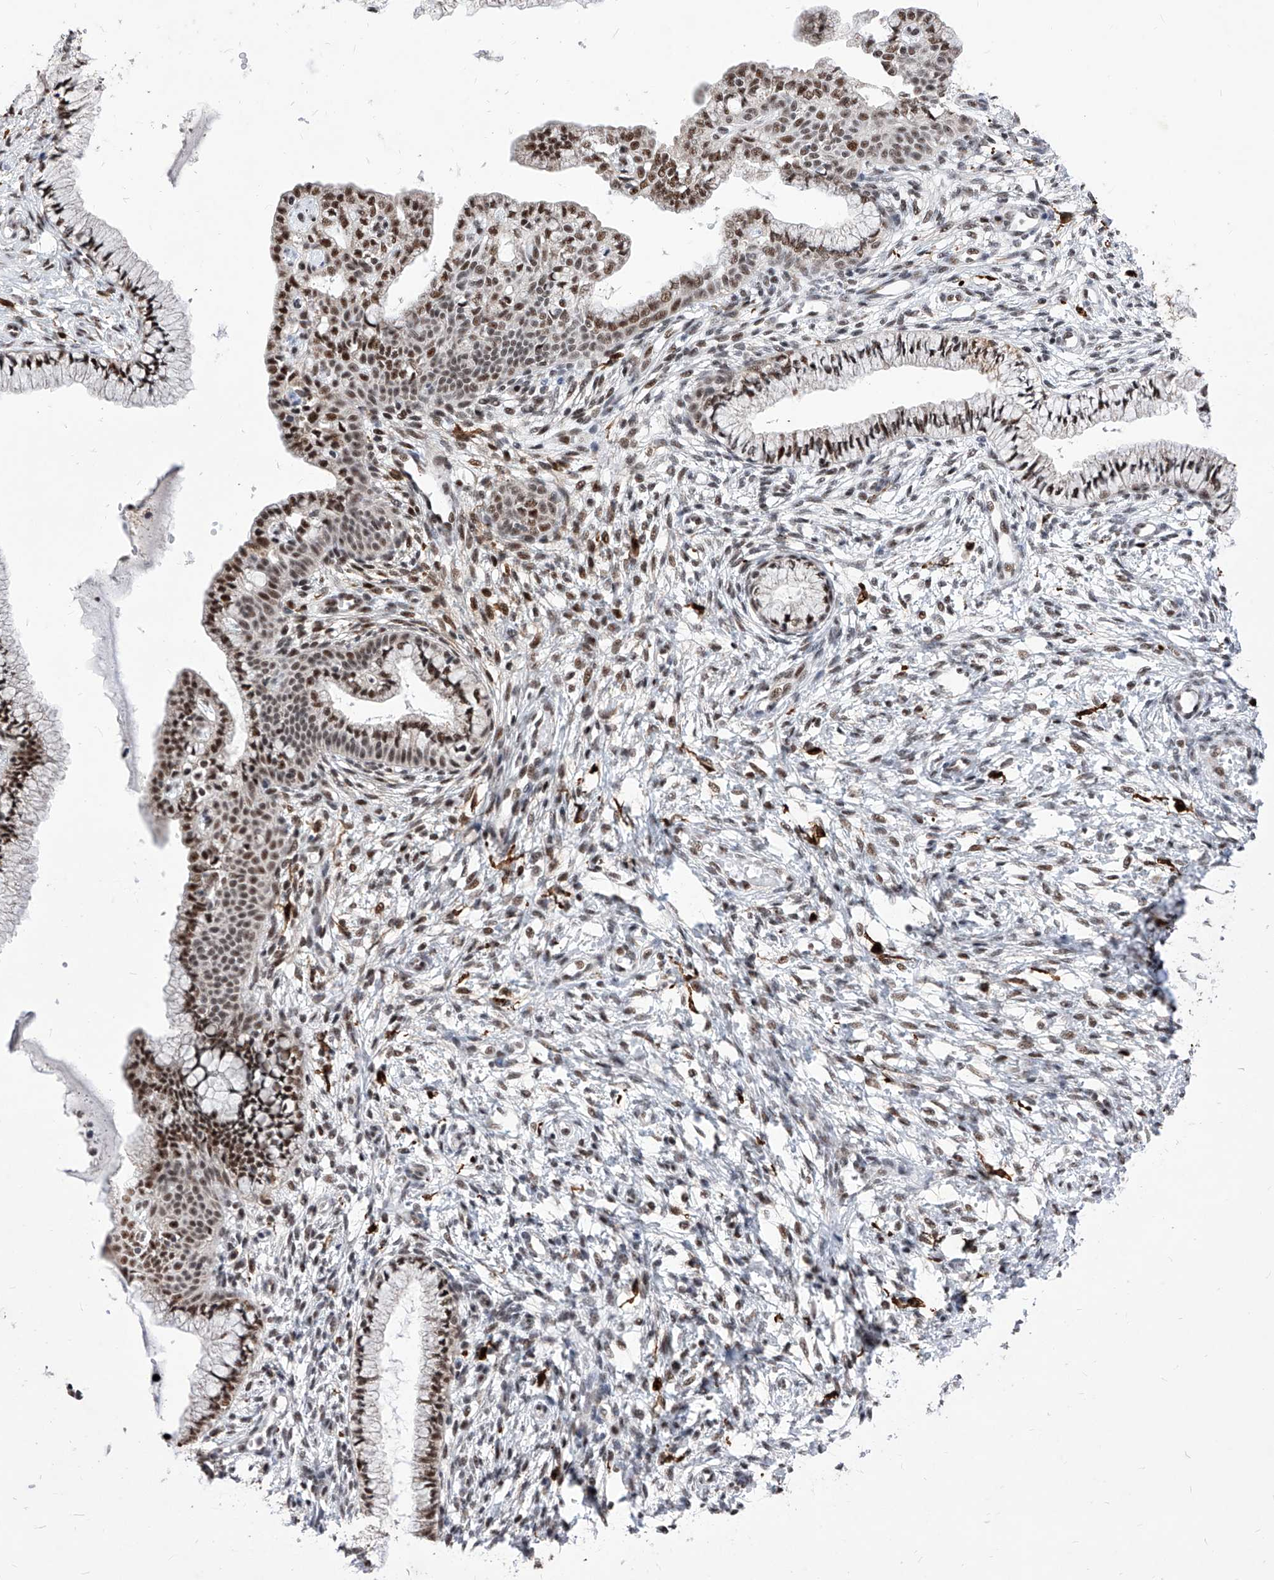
{"staining": {"intensity": "strong", "quantity": ">75%", "location": "nuclear"}, "tissue": "cervix", "cell_type": "Glandular cells", "image_type": "normal", "snomed": [{"axis": "morphology", "description": "Normal tissue, NOS"}, {"axis": "topography", "description": "Cervix"}], "caption": "Glandular cells demonstrate high levels of strong nuclear expression in approximately >75% of cells in benign cervix.", "gene": "PHF5A", "patient": {"sex": "female", "age": 36}}